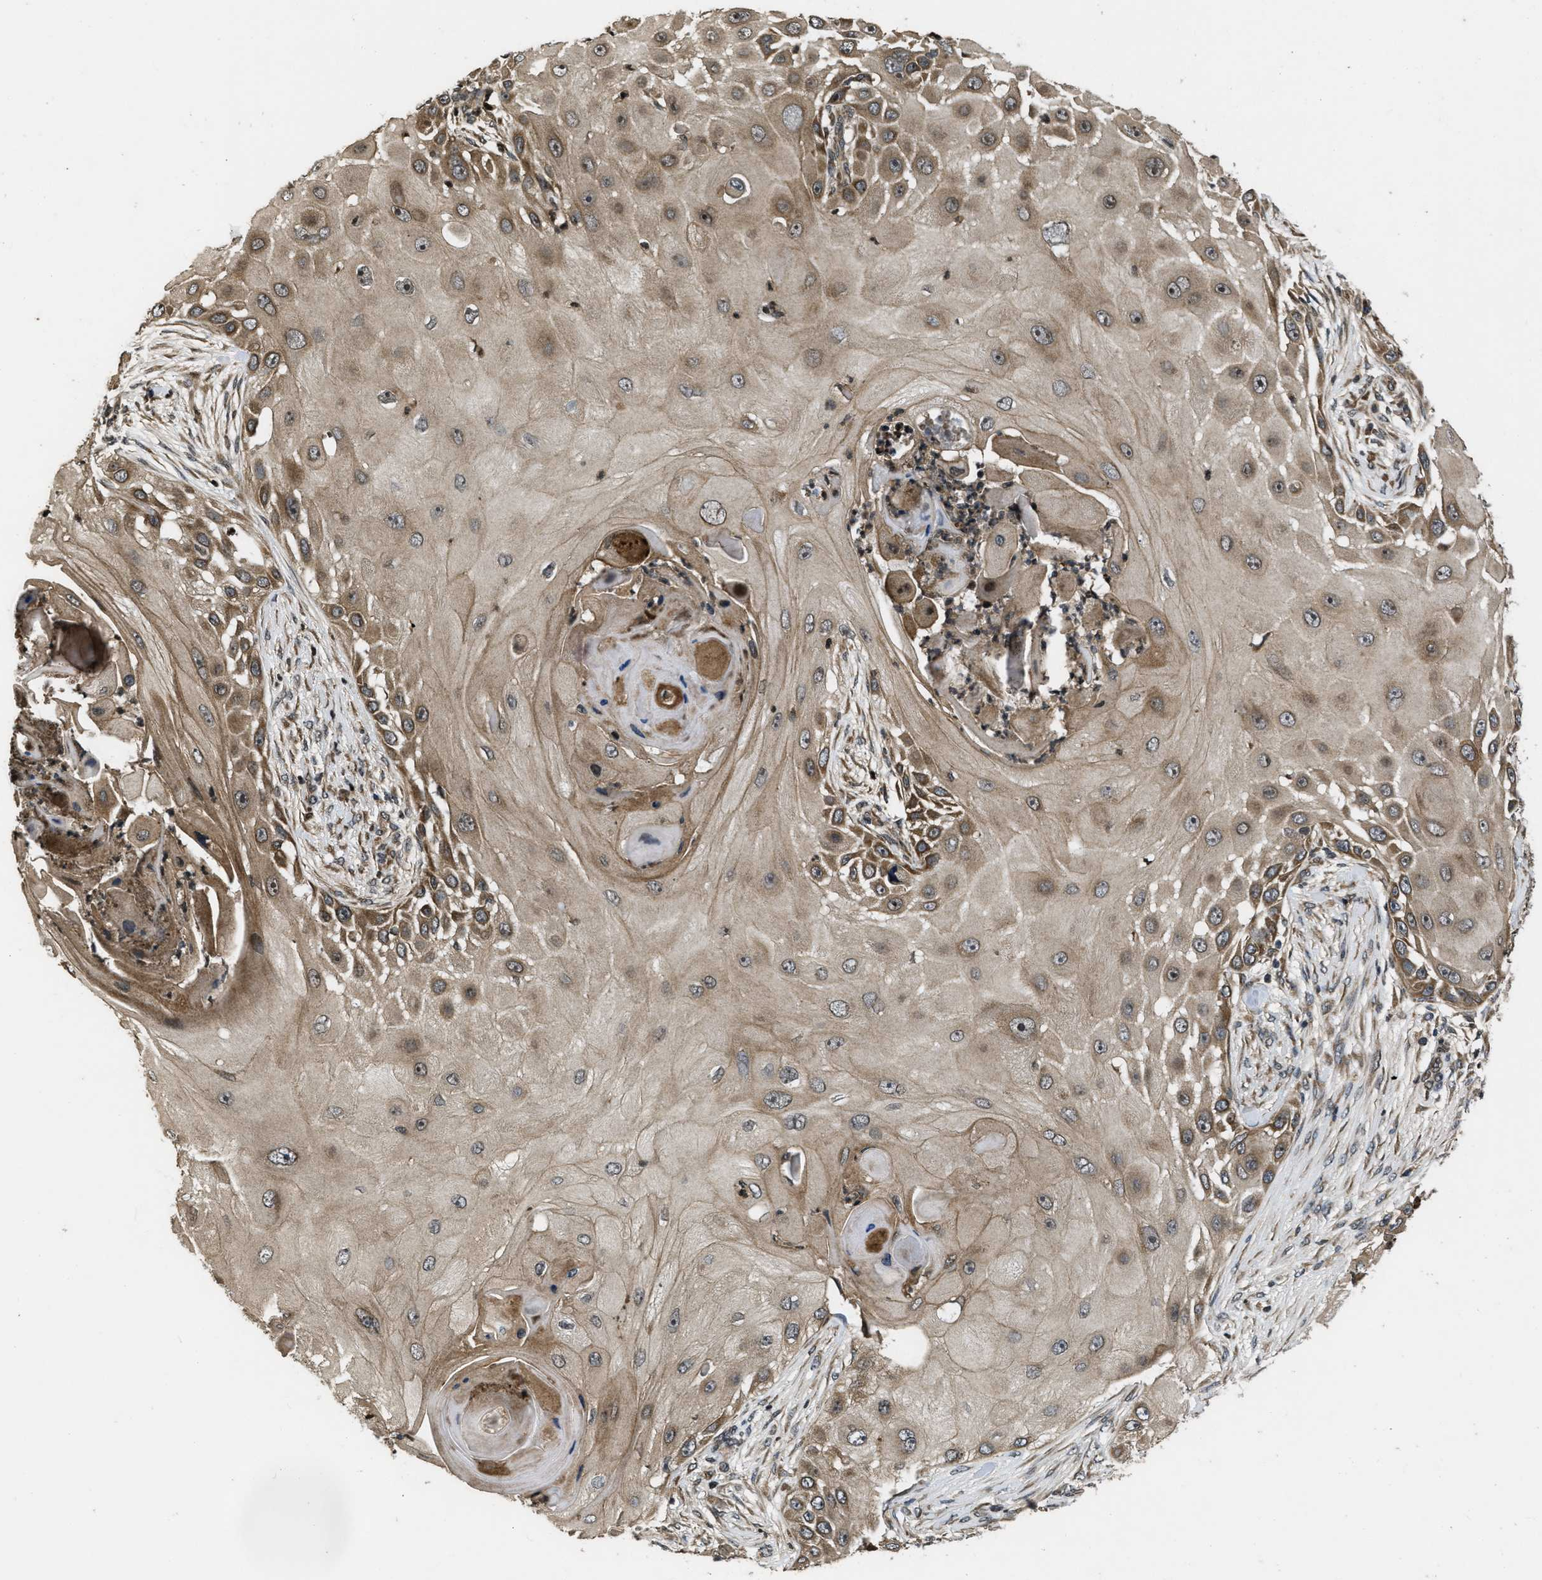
{"staining": {"intensity": "moderate", "quantity": ">75%", "location": "cytoplasmic/membranous"}, "tissue": "skin cancer", "cell_type": "Tumor cells", "image_type": "cancer", "snomed": [{"axis": "morphology", "description": "Squamous cell carcinoma, NOS"}, {"axis": "topography", "description": "Skin"}], "caption": "A histopathology image showing moderate cytoplasmic/membranous positivity in approximately >75% of tumor cells in skin squamous cell carcinoma, as visualized by brown immunohistochemical staining.", "gene": "SPTLC1", "patient": {"sex": "female", "age": 44}}